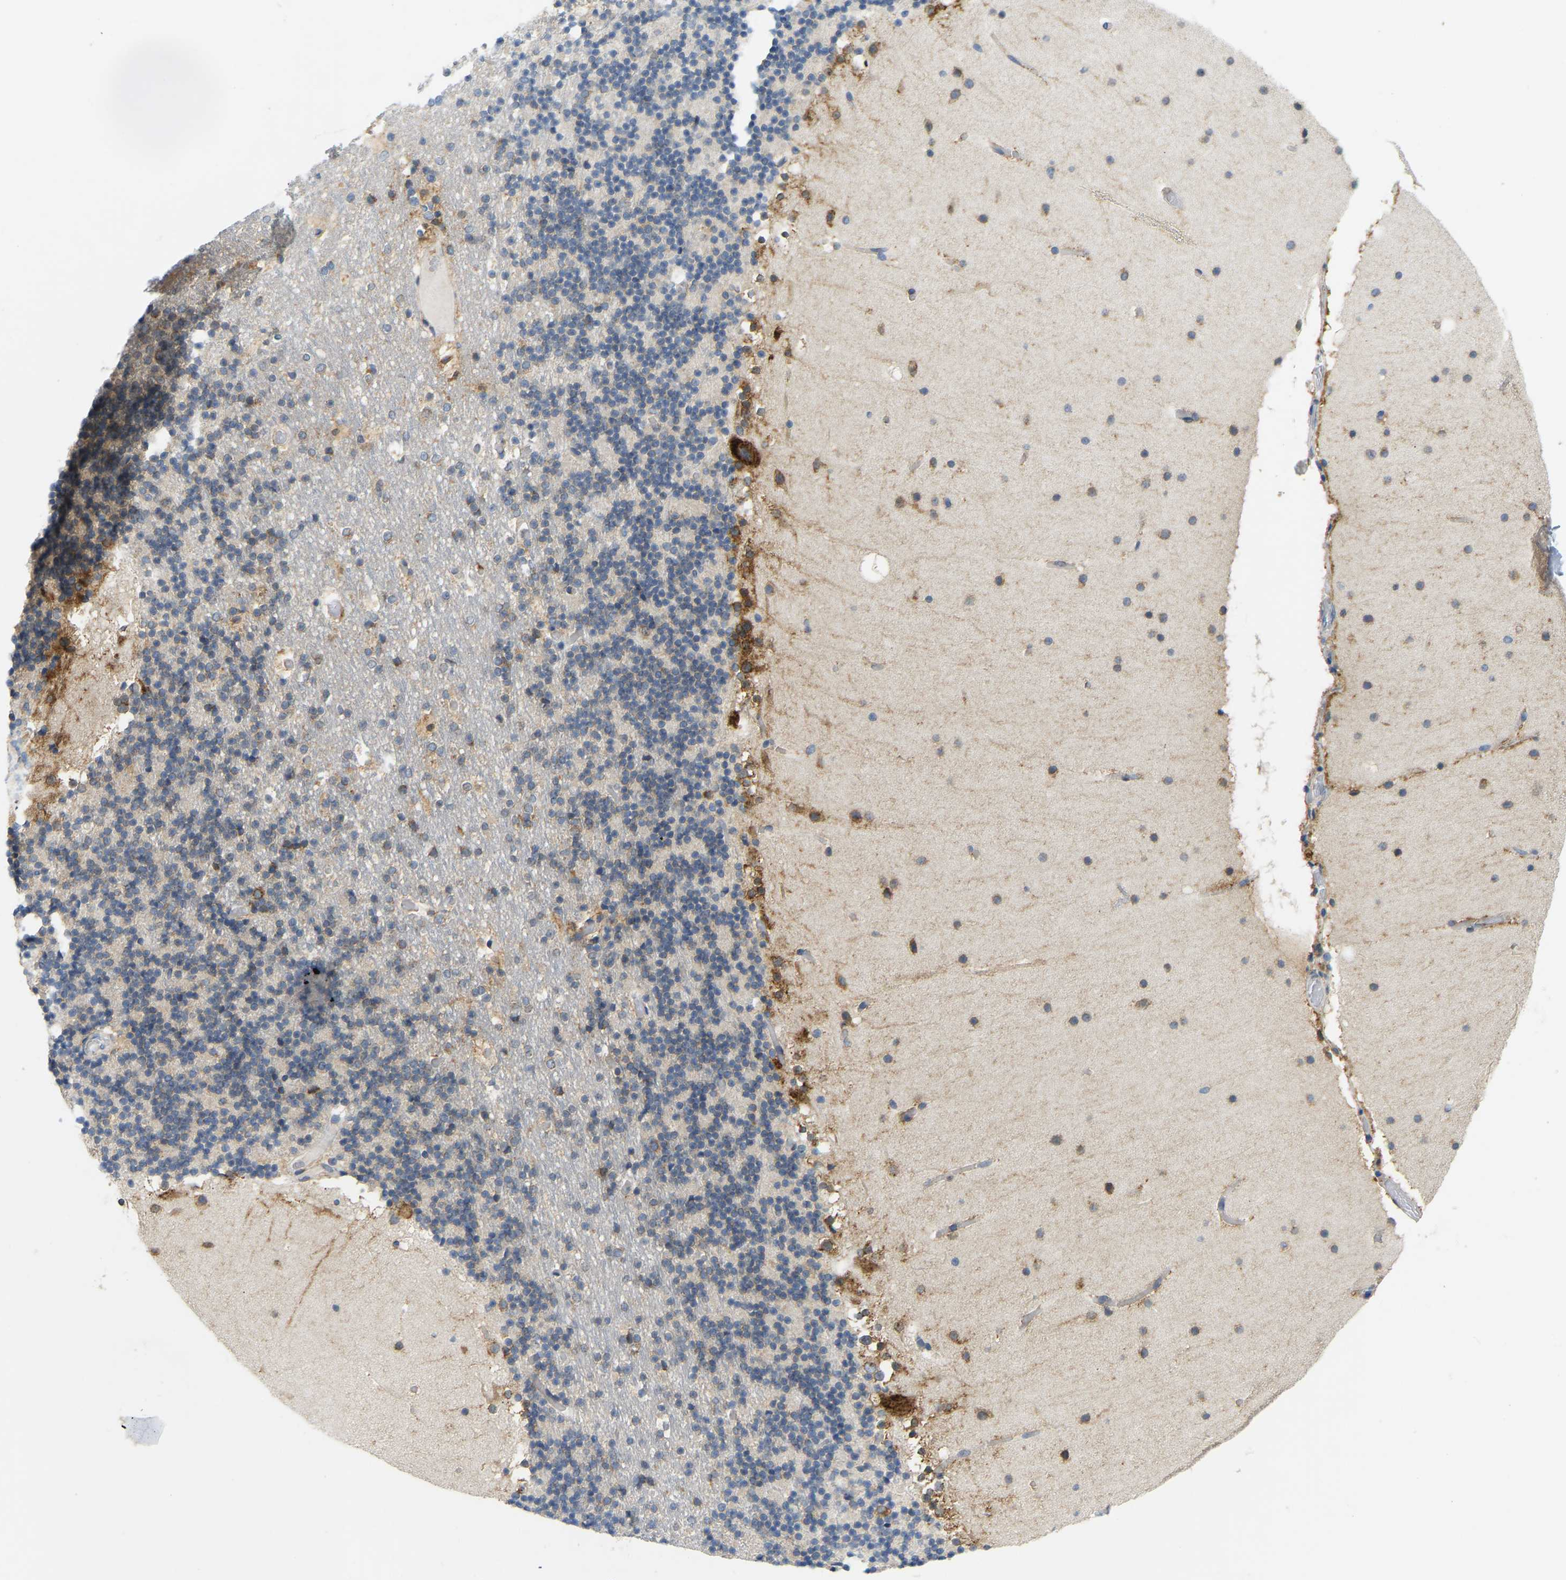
{"staining": {"intensity": "weak", "quantity": "25%-75%", "location": "cytoplasmic/membranous"}, "tissue": "cerebellum", "cell_type": "Cells in granular layer", "image_type": "normal", "snomed": [{"axis": "morphology", "description": "Normal tissue, NOS"}, {"axis": "topography", "description": "Cerebellum"}], "caption": "Approximately 25%-75% of cells in granular layer in normal human cerebellum demonstrate weak cytoplasmic/membranous protein staining as visualized by brown immunohistochemical staining.", "gene": "SND1", "patient": {"sex": "male", "age": 57}}